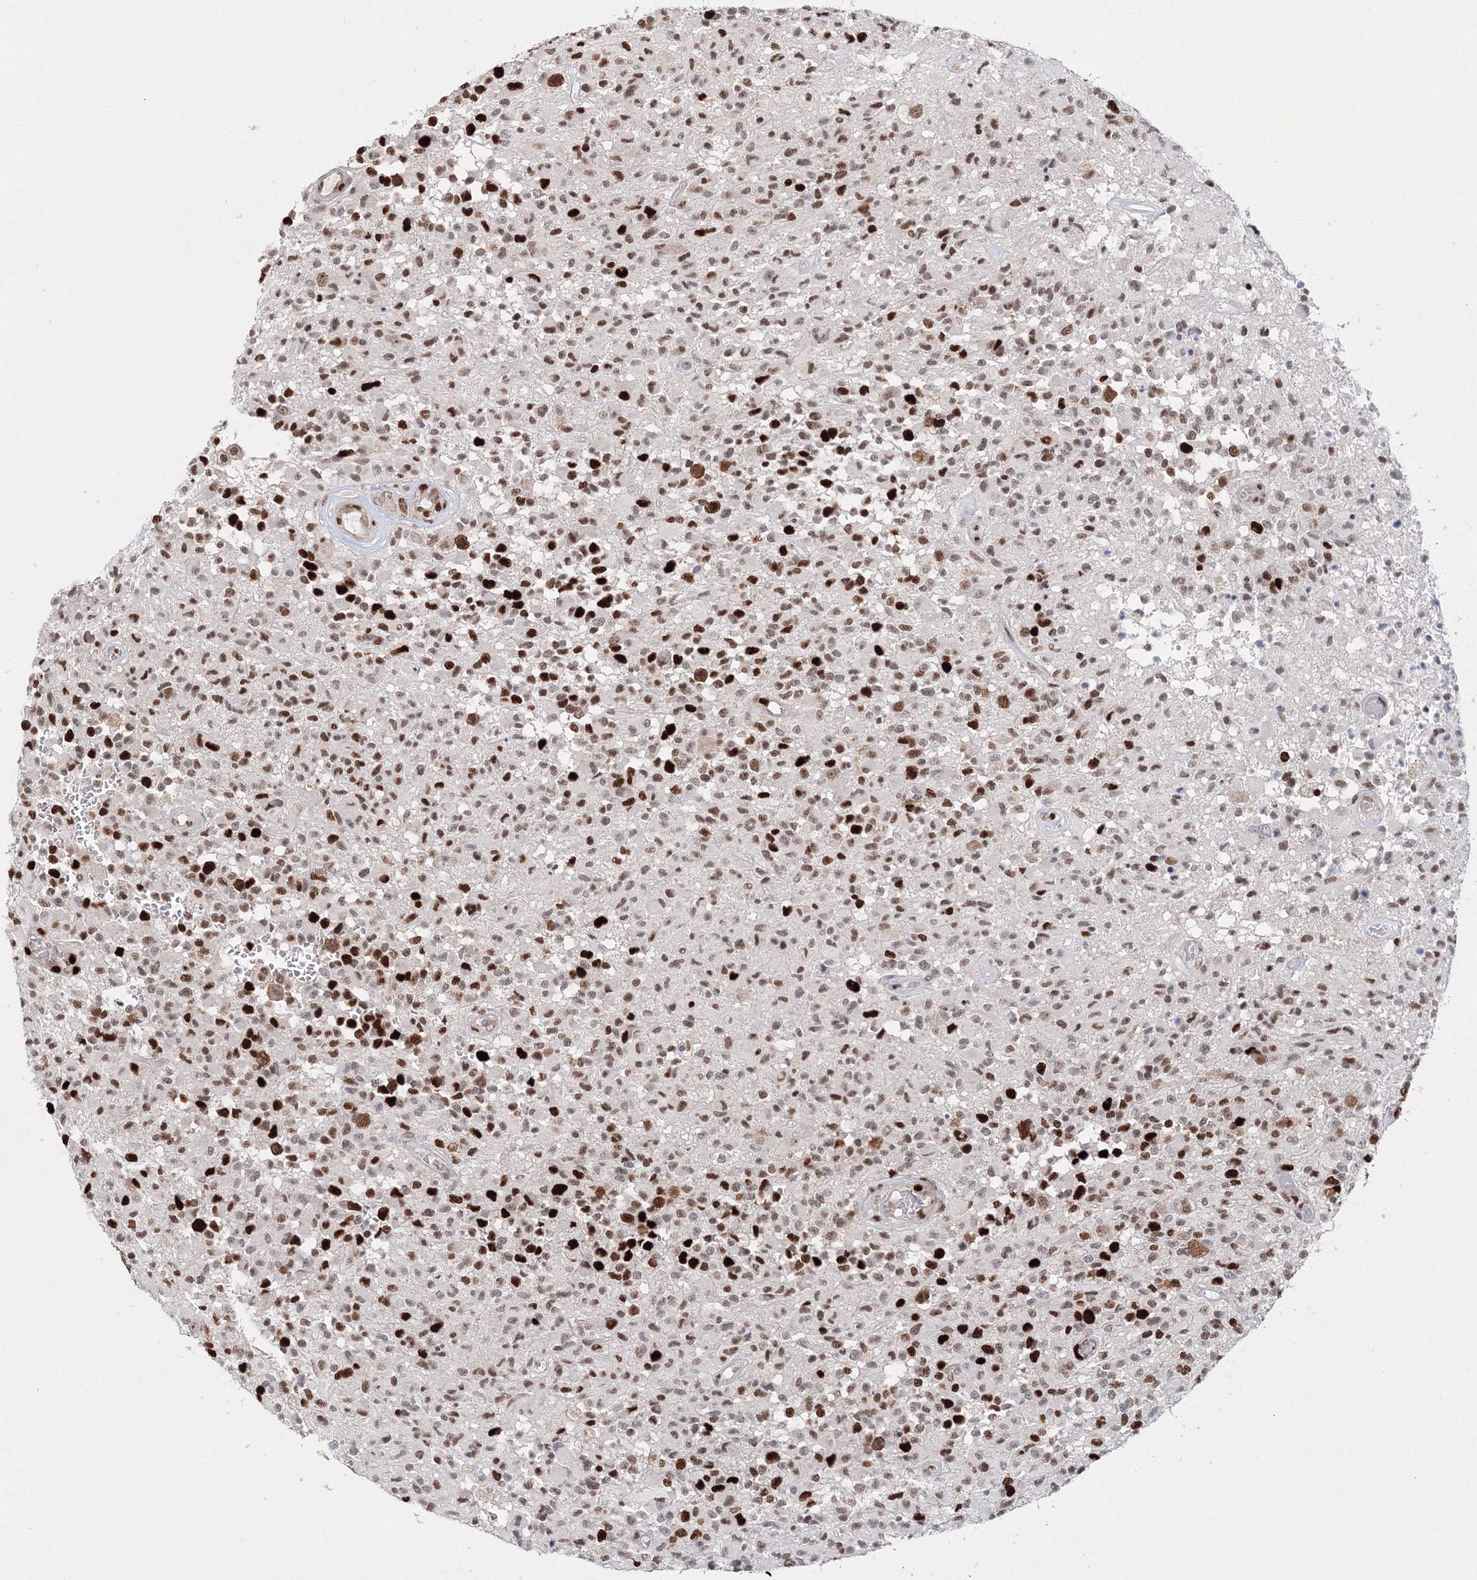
{"staining": {"intensity": "strong", "quantity": ">75%", "location": "nuclear"}, "tissue": "glioma", "cell_type": "Tumor cells", "image_type": "cancer", "snomed": [{"axis": "morphology", "description": "Glioma, malignant, High grade"}, {"axis": "morphology", "description": "Glioblastoma, NOS"}, {"axis": "topography", "description": "Brain"}], "caption": "Human glioblastoma stained with a protein marker displays strong staining in tumor cells.", "gene": "LIG1", "patient": {"sex": "male", "age": 60}}